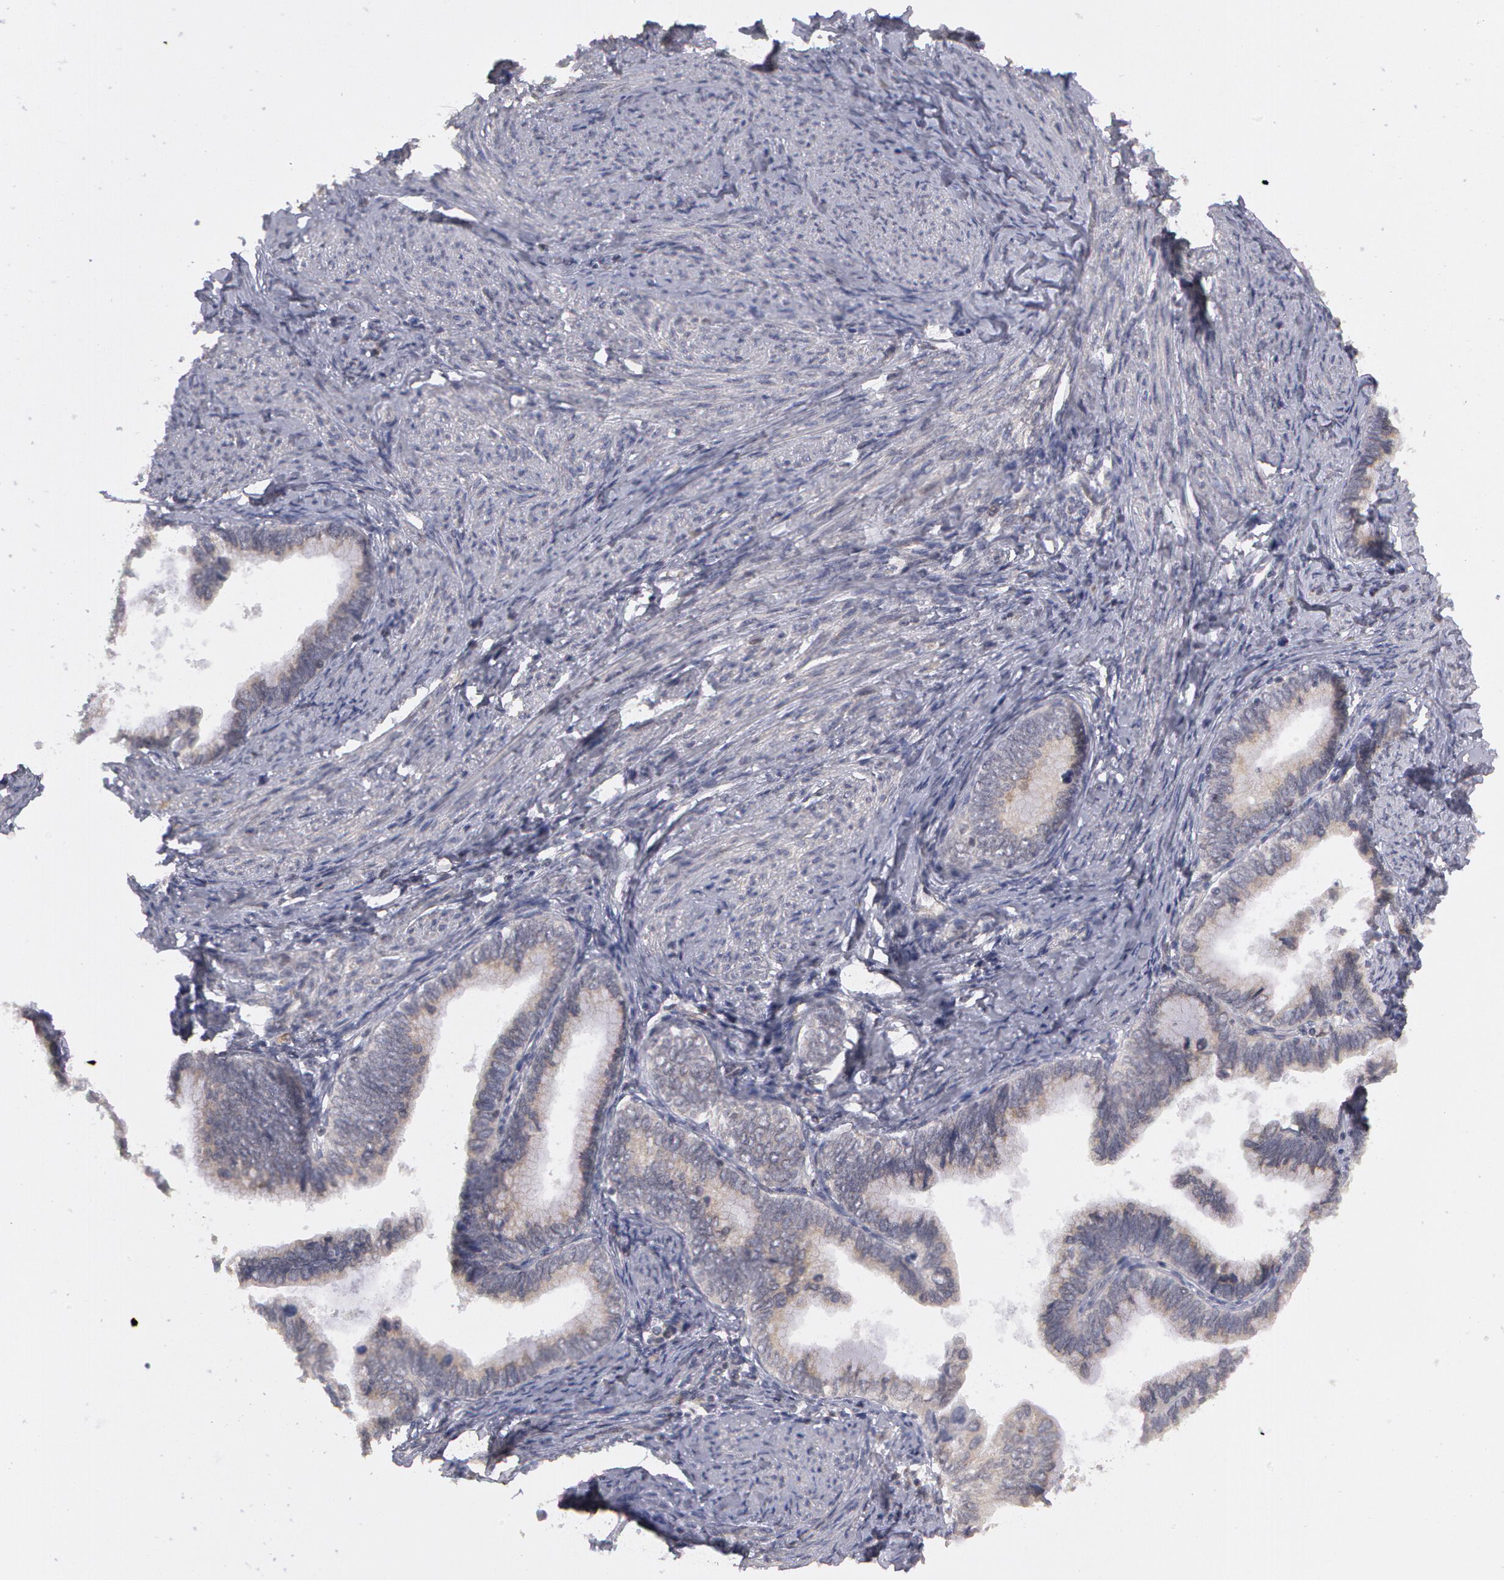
{"staining": {"intensity": "negative", "quantity": "none", "location": "none"}, "tissue": "cervical cancer", "cell_type": "Tumor cells", "image_type": "cancer", "snomed": [{"axis": "morphology", "description": "Adenocarcinoma, NOS"}, {"axis": "topography", "description": "Cervix"}], "caption": "Tumor cells show no significant protein staining in cervical cancer (adenocarcinoma).", "gene": "STX5", "patient": {"sex": "female", "age": 49}}